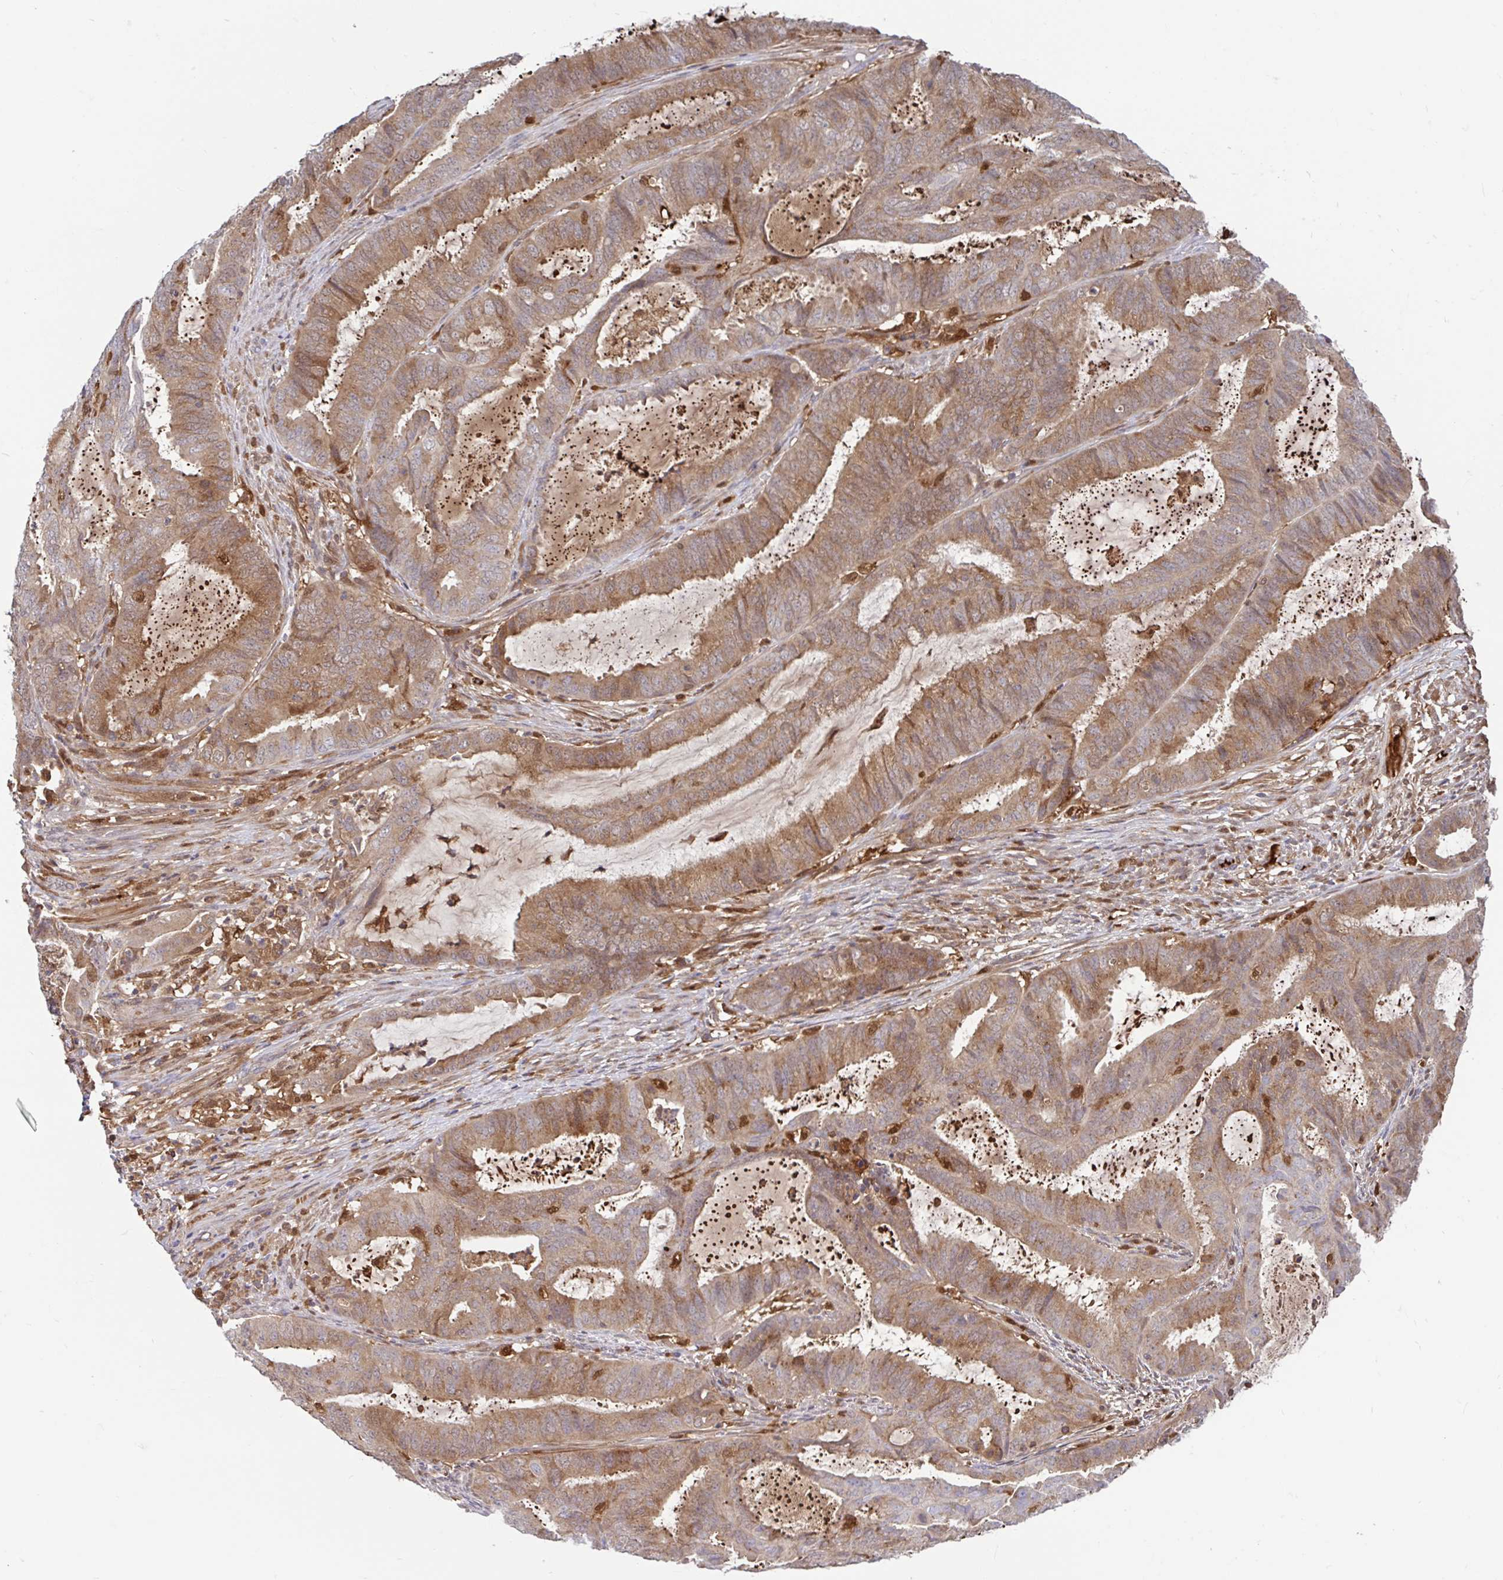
{"staining": {"intensity": "moderate", "quantity": ">75%", "location": "cytoplasmic/membranous"}, "tissue": "endometrial cancer", "cell_type": "Tumor cells", "image_type": "cancer", "snomed": [{"axis": "morphology", "description": "Adenocarcinoma, NOS"}, {"axis": "topography", "description": "Endometrium"}], "caption": "Immunohistochemical staining of human endometrial cancer exhibits medium levels of moderate cytoplasmic/membranous positivity in approximately >75% of tumor cells.", "gene": "BLVRA", "patient": {"sex": "female", "age": 51}}